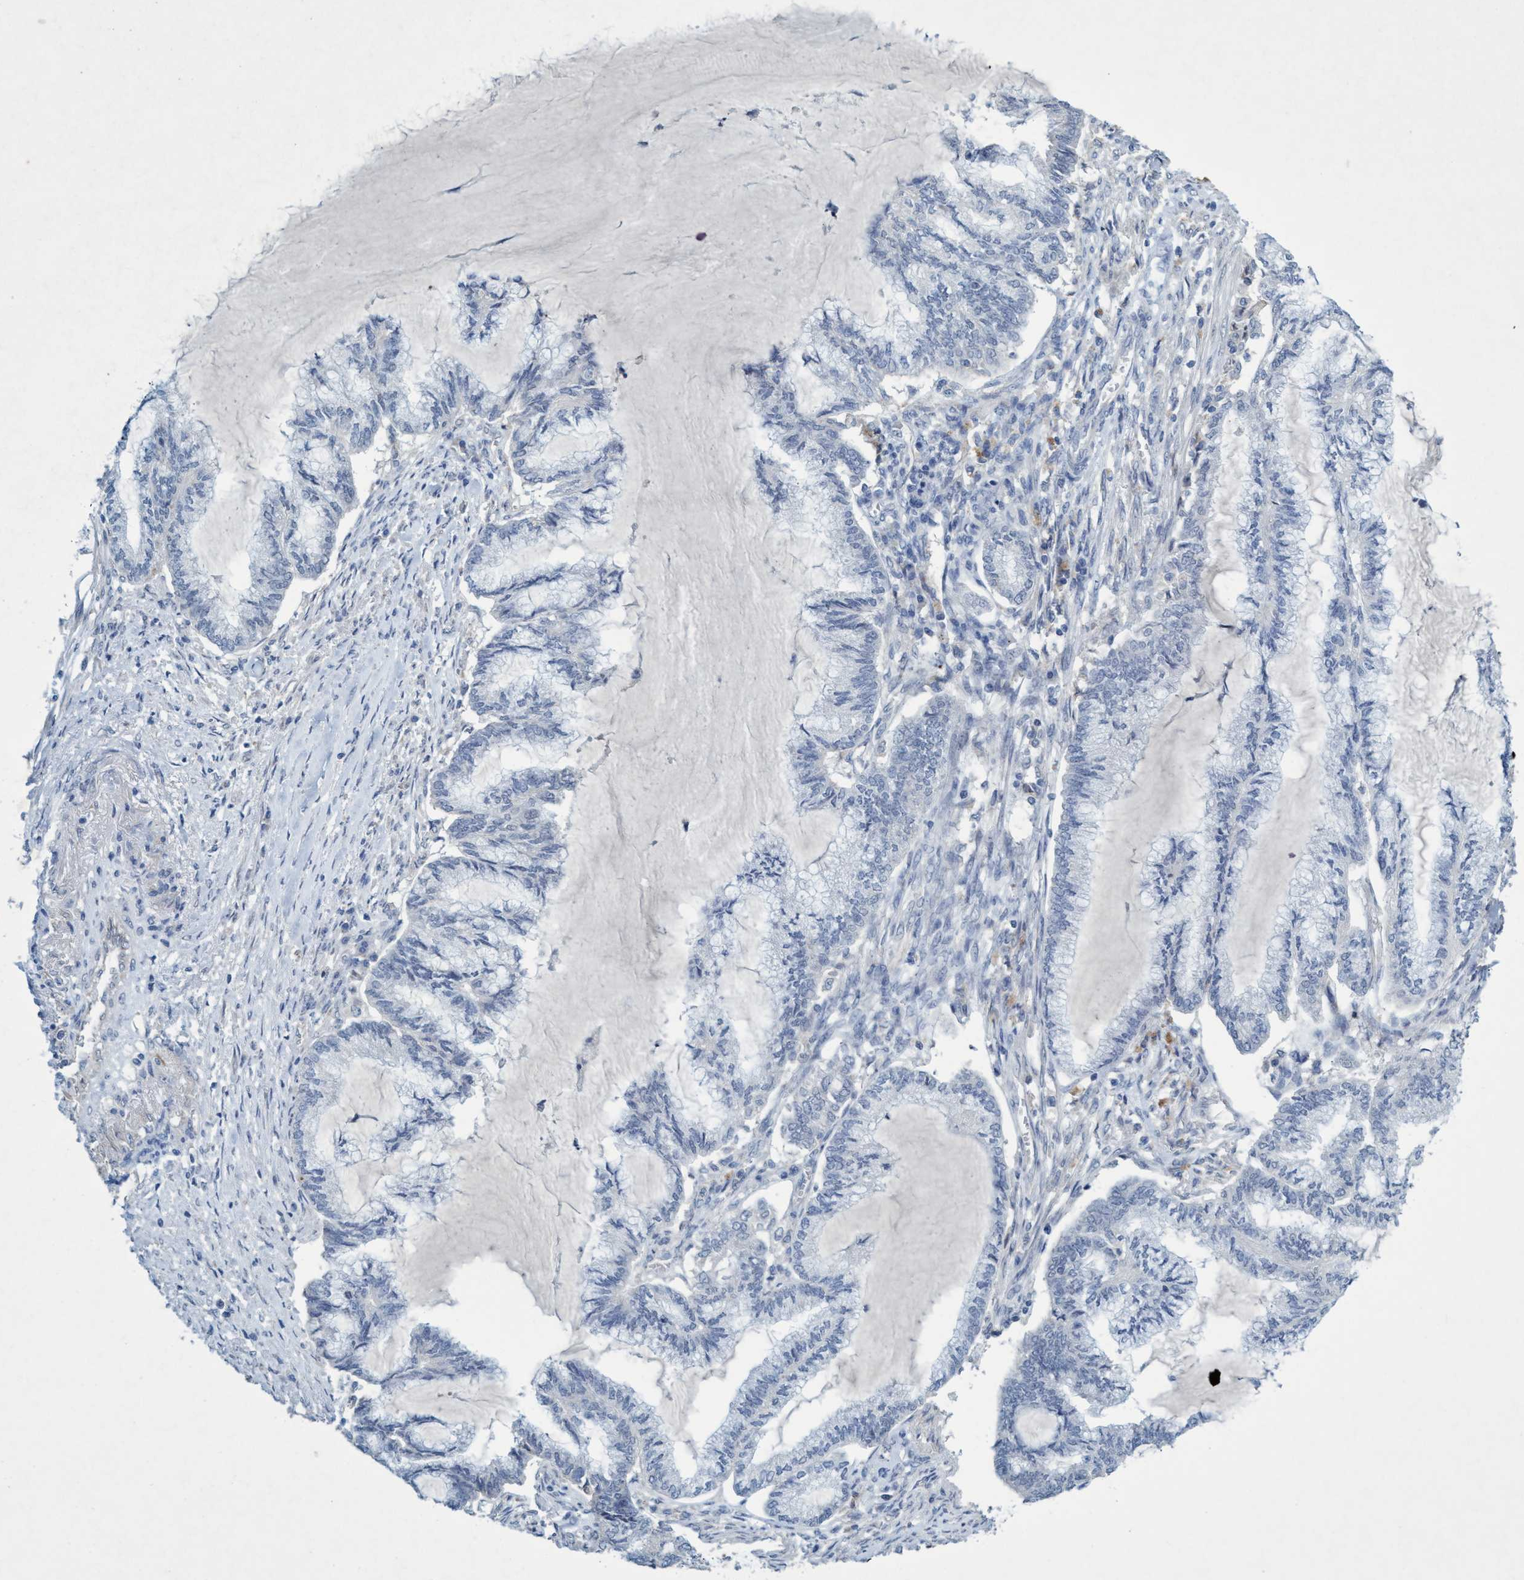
{"staining": {"intensity": "negative", "quantity": "none", "location": "none"}, "tissue": "endometrial cancer", "cell_type": "Tumor cells", "image_type": "cancer", "snomed": [{"axis": "morphology", "description": "Adenocarcinoma, NOS"}, {"axis": "topography", "description": "Endometrium"}], "caption": "The photomicrograph demonstrates no staining of tumor cells in endometrial cancer.", "gene": "RNF208", "patient": {"sex": "female", "age": 86}}